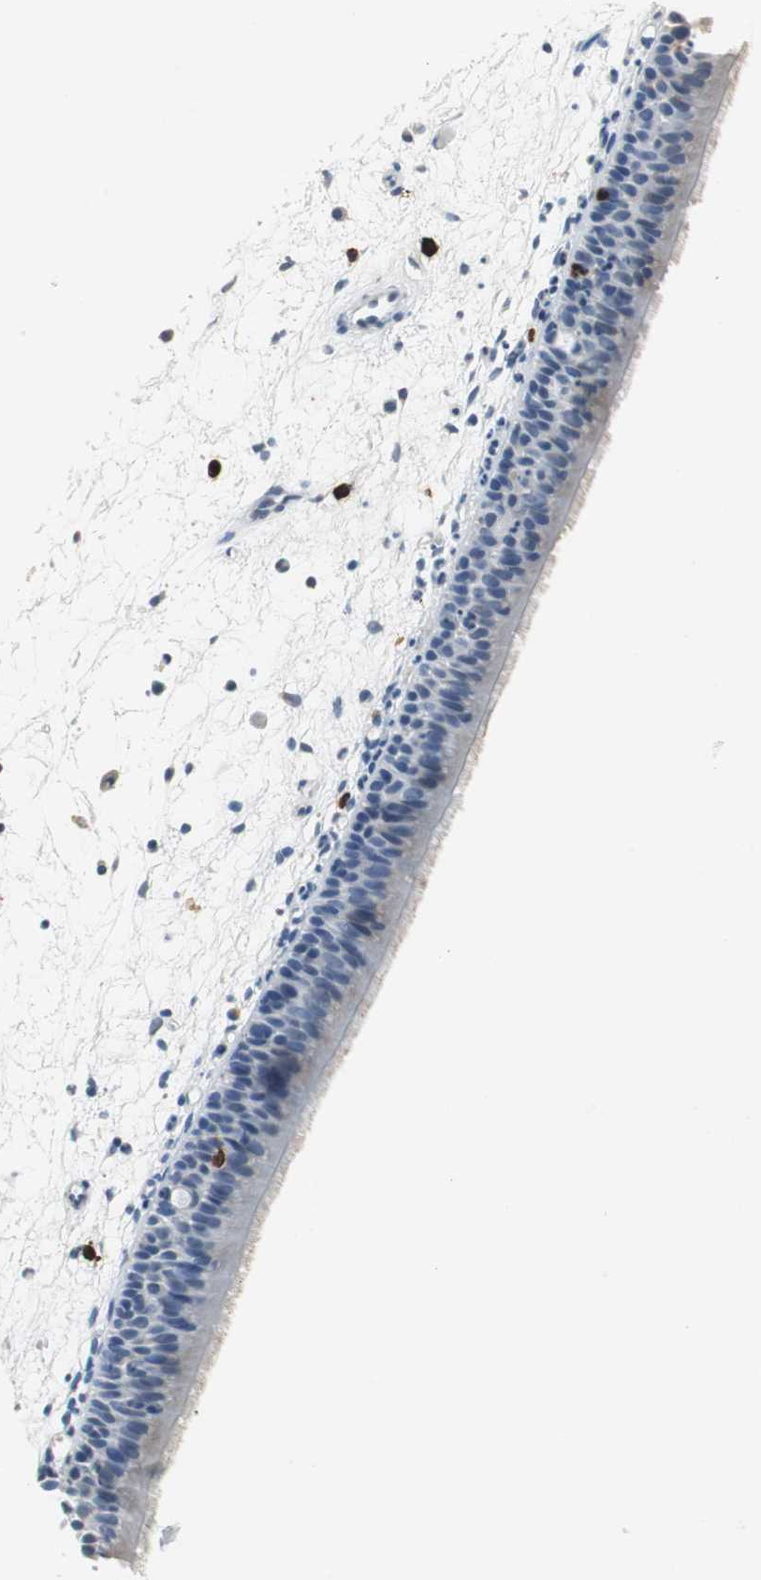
{"staining": {"intensity": "weak", "quantity": ">75%", "location": "cytoplasmic/membranous"}, "tissue": "nasopharynx", "cell_type": "Respiratory epithelial cells", "image_type": "normal", "snomed": [{"axis": "morphology", "description": "Normal tissue, NOS"}, {"axis": "topography", "description": "Nasopharynx"}], "caption": "Unremarkable nasopharynx reveals weak cytoplasmic/membranous positivity in about >75% of respiratory epithelial cells.", "gene": "CPA3", "patient": {"sex": "female", "age": 54}}